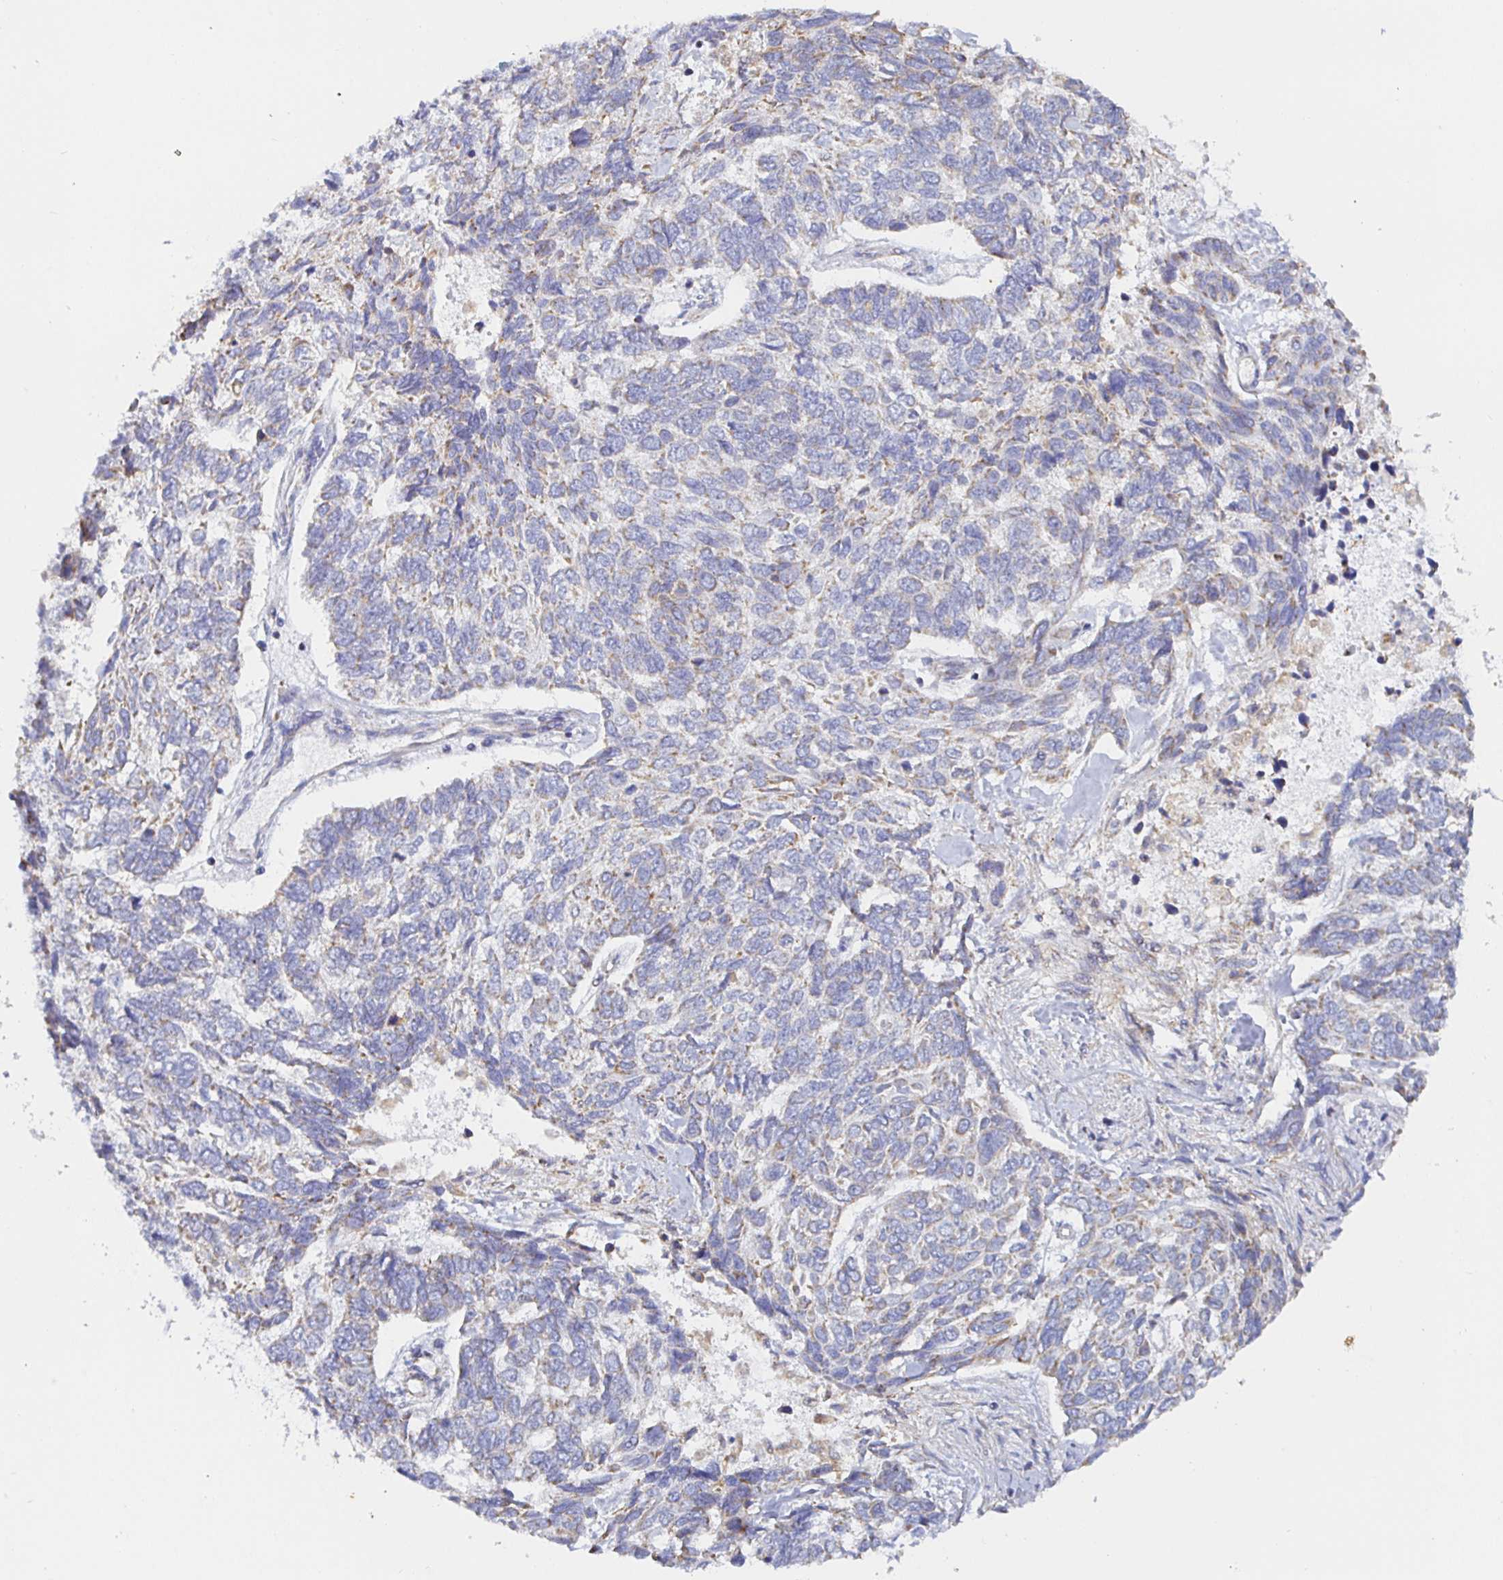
{"staining": {"intensity": "weak", "quantity": "<25%", "location": "cytoplasmic/membranous"}, "tissue": "skin cancer", "cell_type": "Tumor cells", "image_type": "cancer", "snomed": [{"axis": "morphology", "description": "Basal cell carcinoma"}, {"axis": "topography", "description": "Skin"}], "caption": "A histopathology image of basal cell carcinoma (skin) stained for a protein exhibits no brown staining in tumor cells.", "gene": "SYNGR4", "patient": {"sex": "female", "age": 65}}